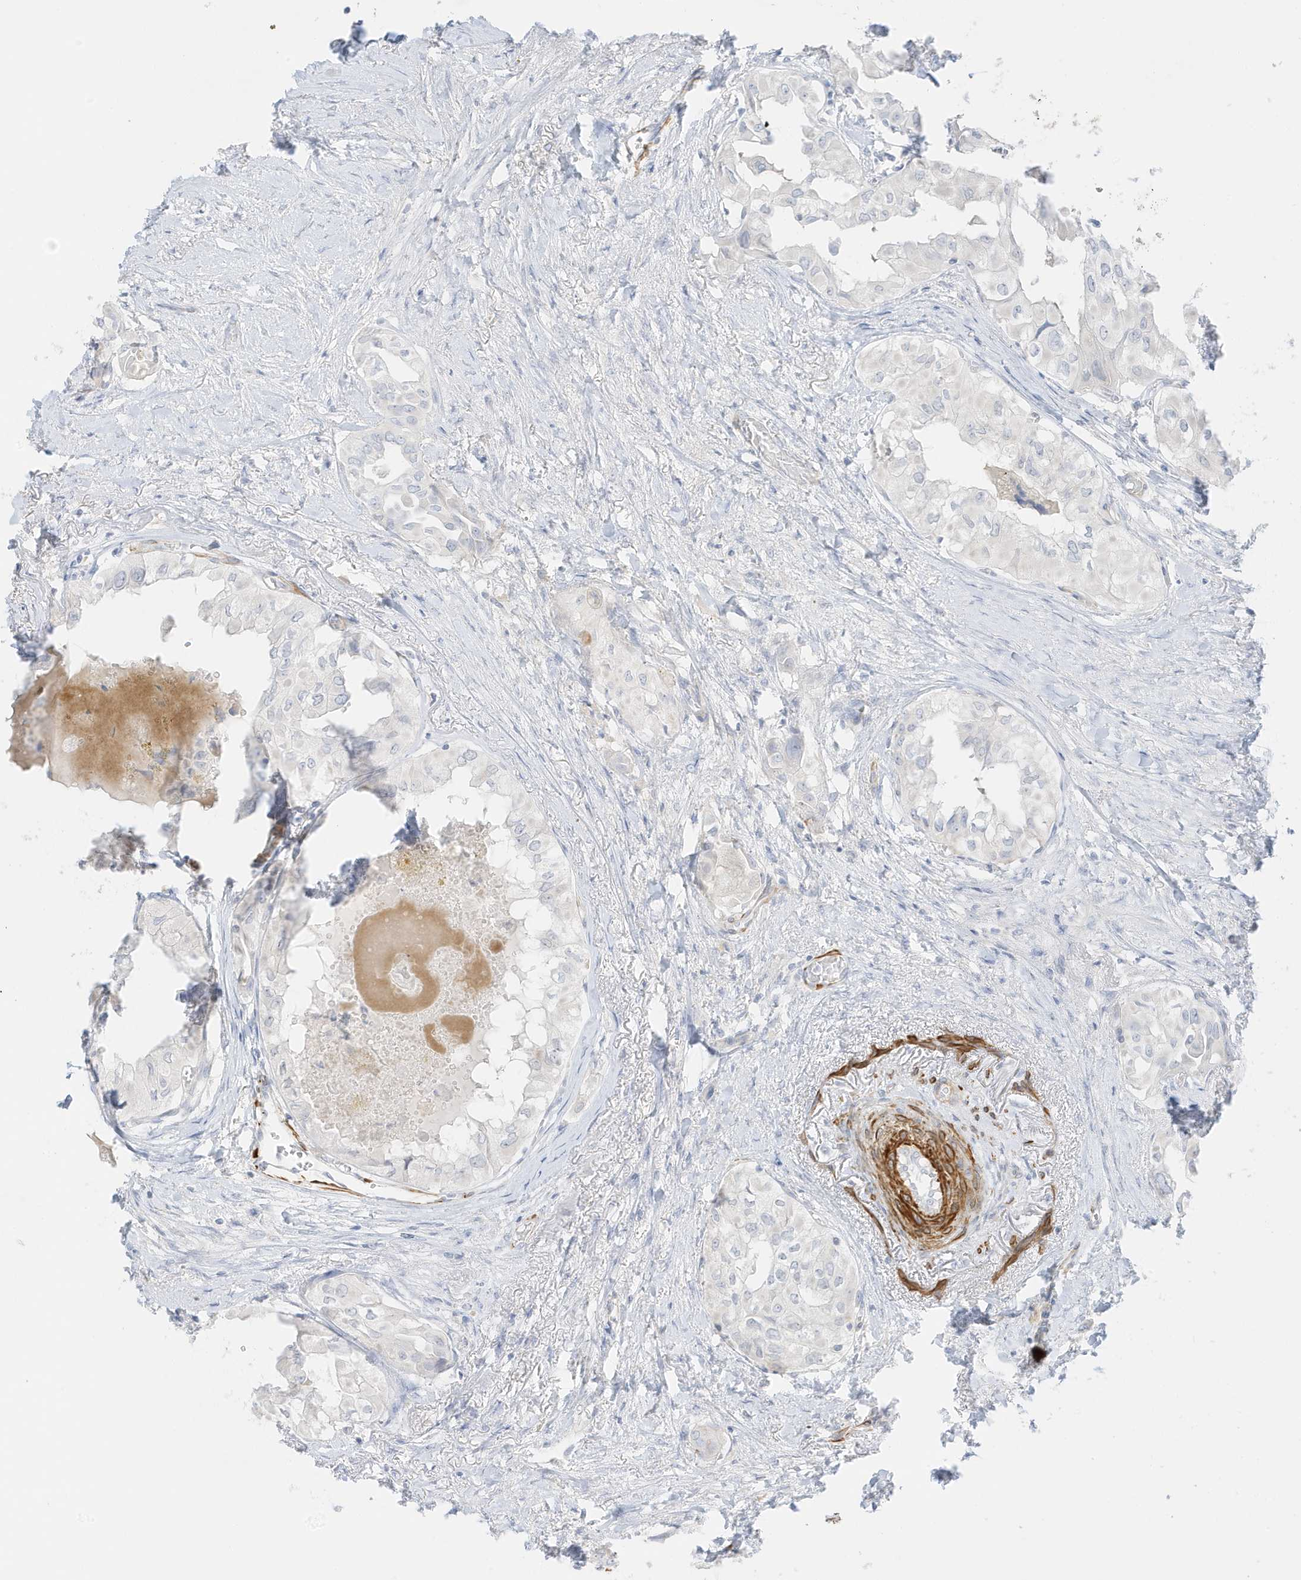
{"staining": {"intensity": "negative", "quantity": "none", "location": "none"}, "tissue": "thyroid cancer", "cell_type": "Tumor cells", "image_type": "cancer", "snomed": [{"axis": "morphology", "description": "Papillary adenocarcinoma, NOS"}, {"axis": "topography", "description": "Thyroid gland"}], "caption": "The immunohistochemistry (IHC) histopathology image has no significant staining in tumor cells of thyroid papillary adenocarcinoma tissue.", "gene": "SLC22A13", "patient": {"sex": "female", "age": 59}}